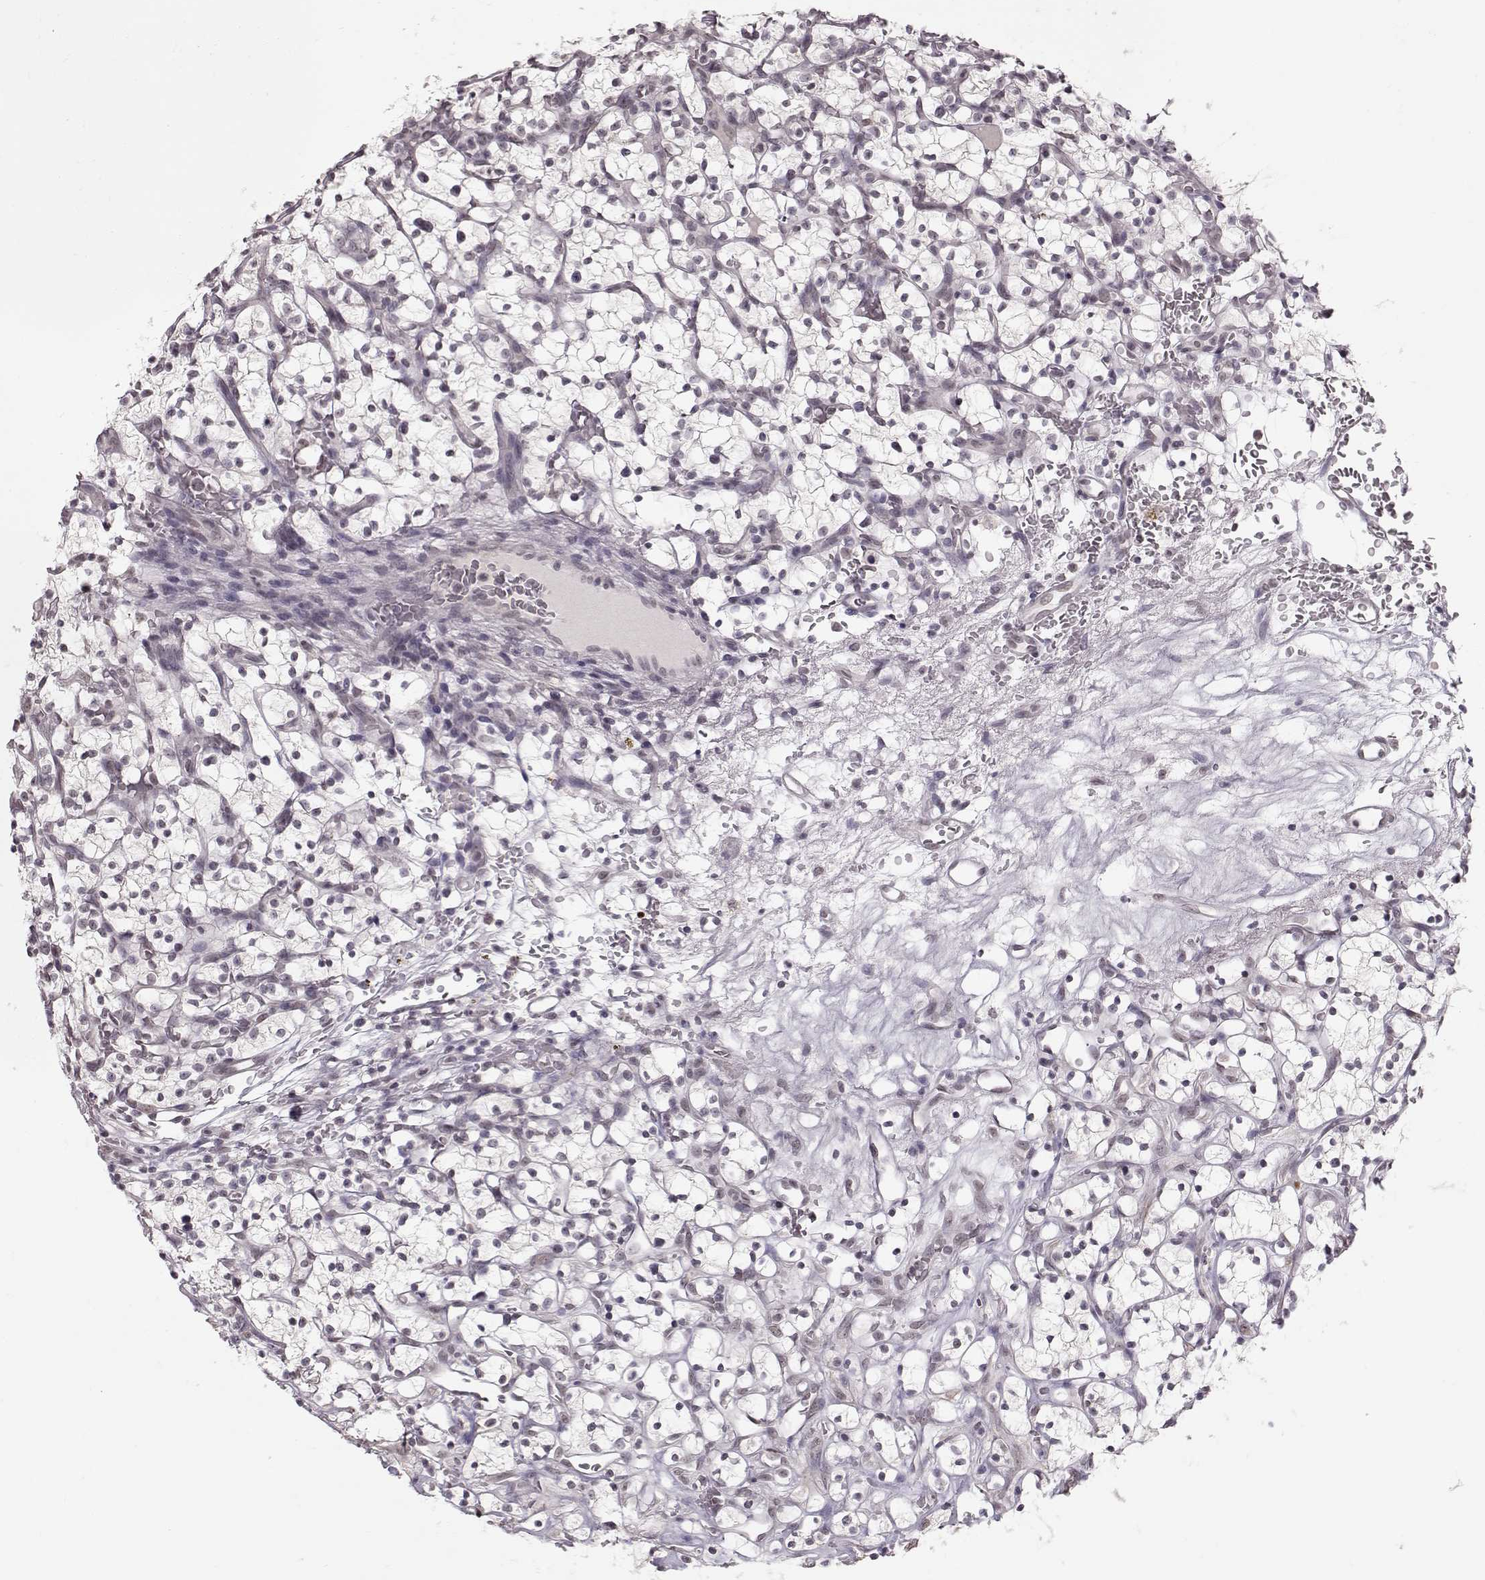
{"staining": {"intensity": "negative", "quantity": "none", "location": "none"}, "tissue": "renal cancer", "cell_type": "Tumor cells", "image_type": "cancer", "snomed": [{"axis": "morphology", "description": "Adenocarcinoma, NOS"}, {"axis": "topography", "description": "Kidney"}], "caption": "The immunohistochemistry (IHC) micrograph has no significant positivity in tumor cells of renal cancer tissue.", "gene": "PCP4", "patient": {"sex": "female", "age": 64}}